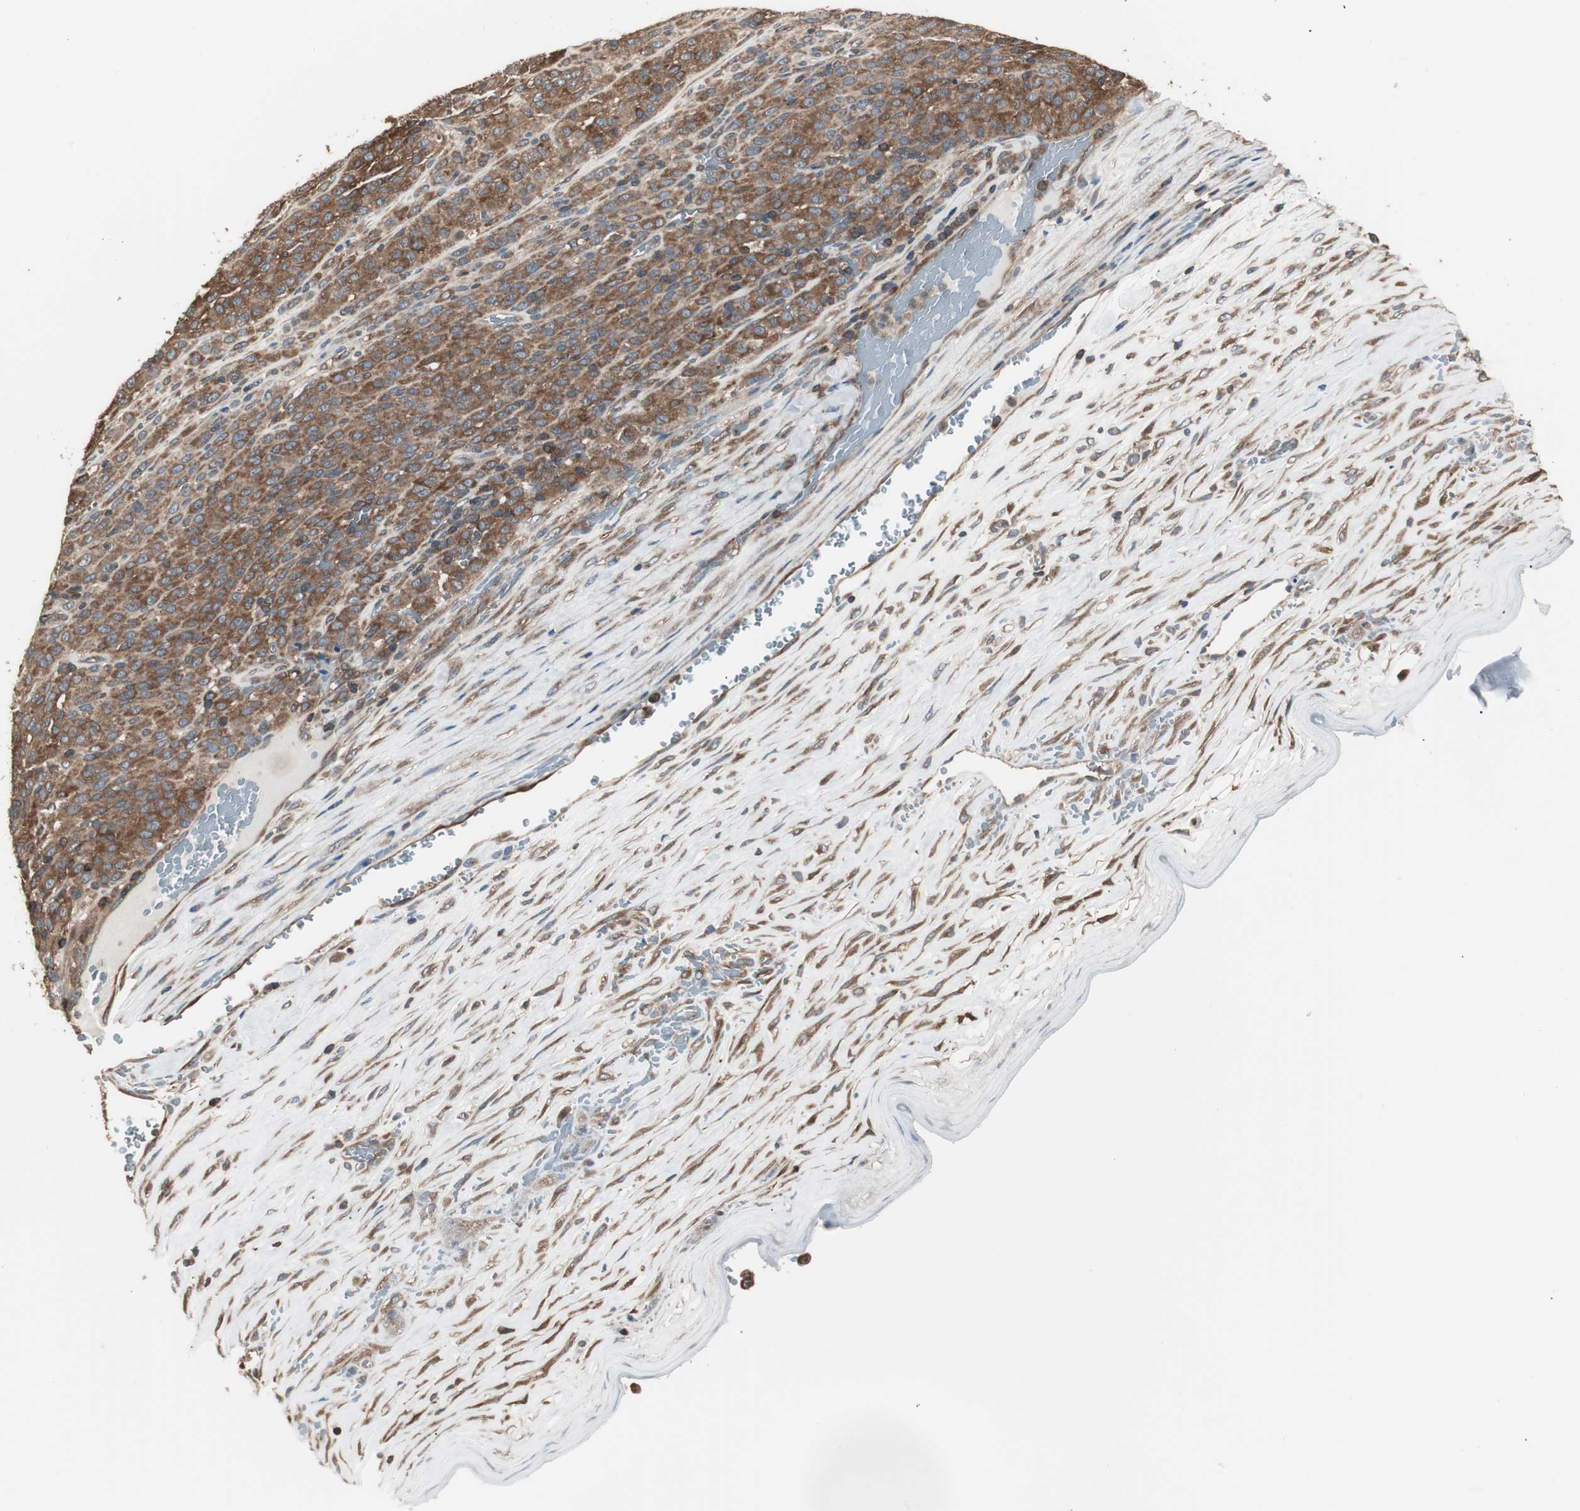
{"staining": {"intensity": "strong", "quantity": ">75%", "location": "cytoplasmic/membranous"}, "tissue": "melanoma", "cell_type": "Tumor cells", "image_type": "cancer", "snomed": [{"axis": "morphology", "description": "Malignant melanoma, Metastatic site"}, {"axis": "topography", "description": "Pancreas"}], "caption": "A micrograph showing strong cytoplasmic/membranous staining in approximately >75% of tumor cells in malignant melanoma (metastatic site), as visualized by brown immunohistochemical staining.", "gene": "CAPNS1", "patient": {"sex": "female", "age": 30}}